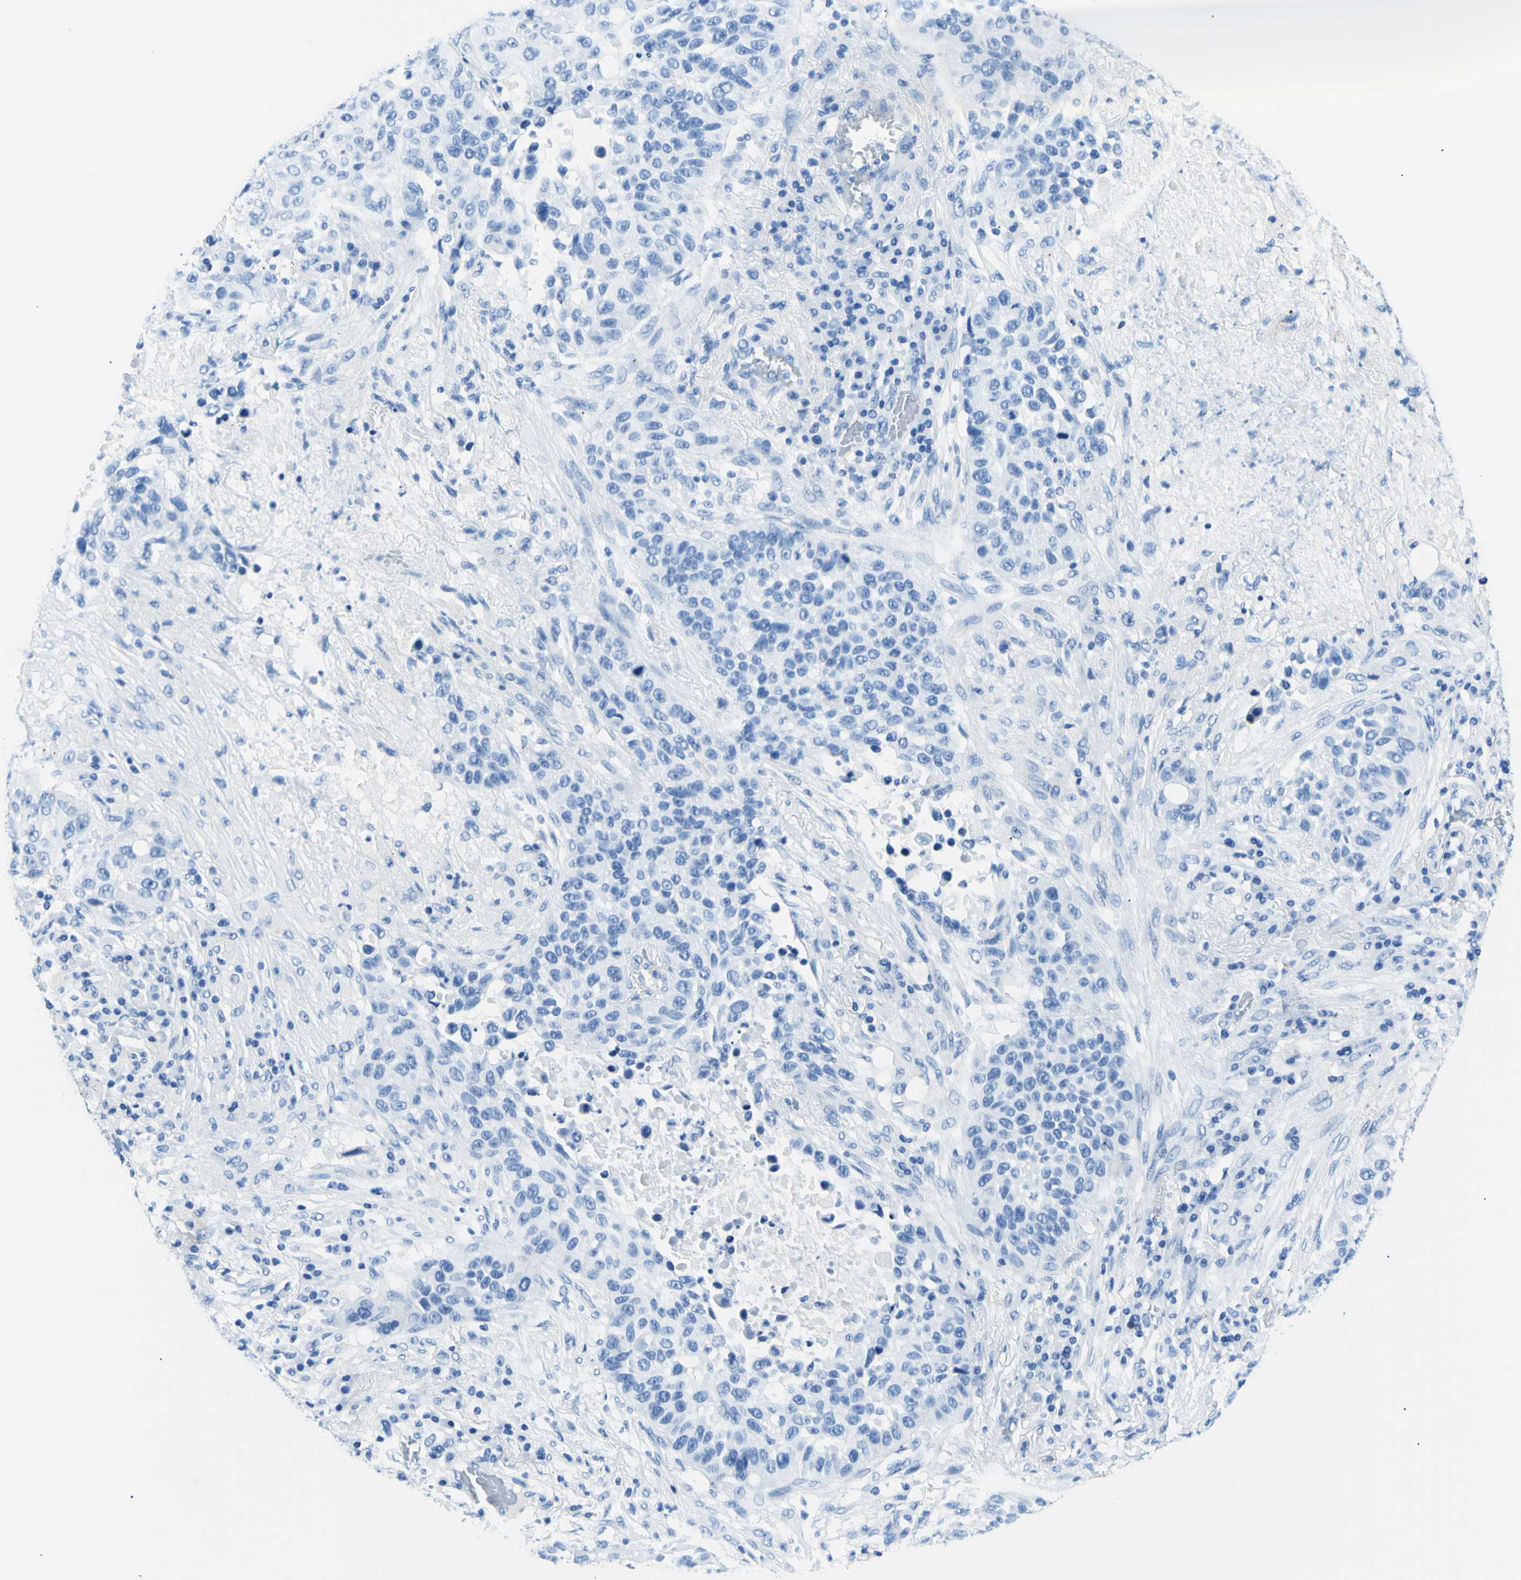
{"staining": {"intensity": "negative", "quantity": "none", "location": "none"}, "tissue": "lung cancer", "cell_type": "Tumor cells", "image_type": "cancer", "snomed": [{"axis": "morphology", "description": "Squamous cell carcinoma, NOS"}, {"axis": "topography", "description": "Lung"}], "caption": "DAB (3,3'-diaminobenzidine) immunohistochemical staining of lung cancer (squamous cell carcinoma) demonstrates no significant expression in tumor cells.", "gene": "MYH2", "patient": {"sex": "male", "age": 57}}